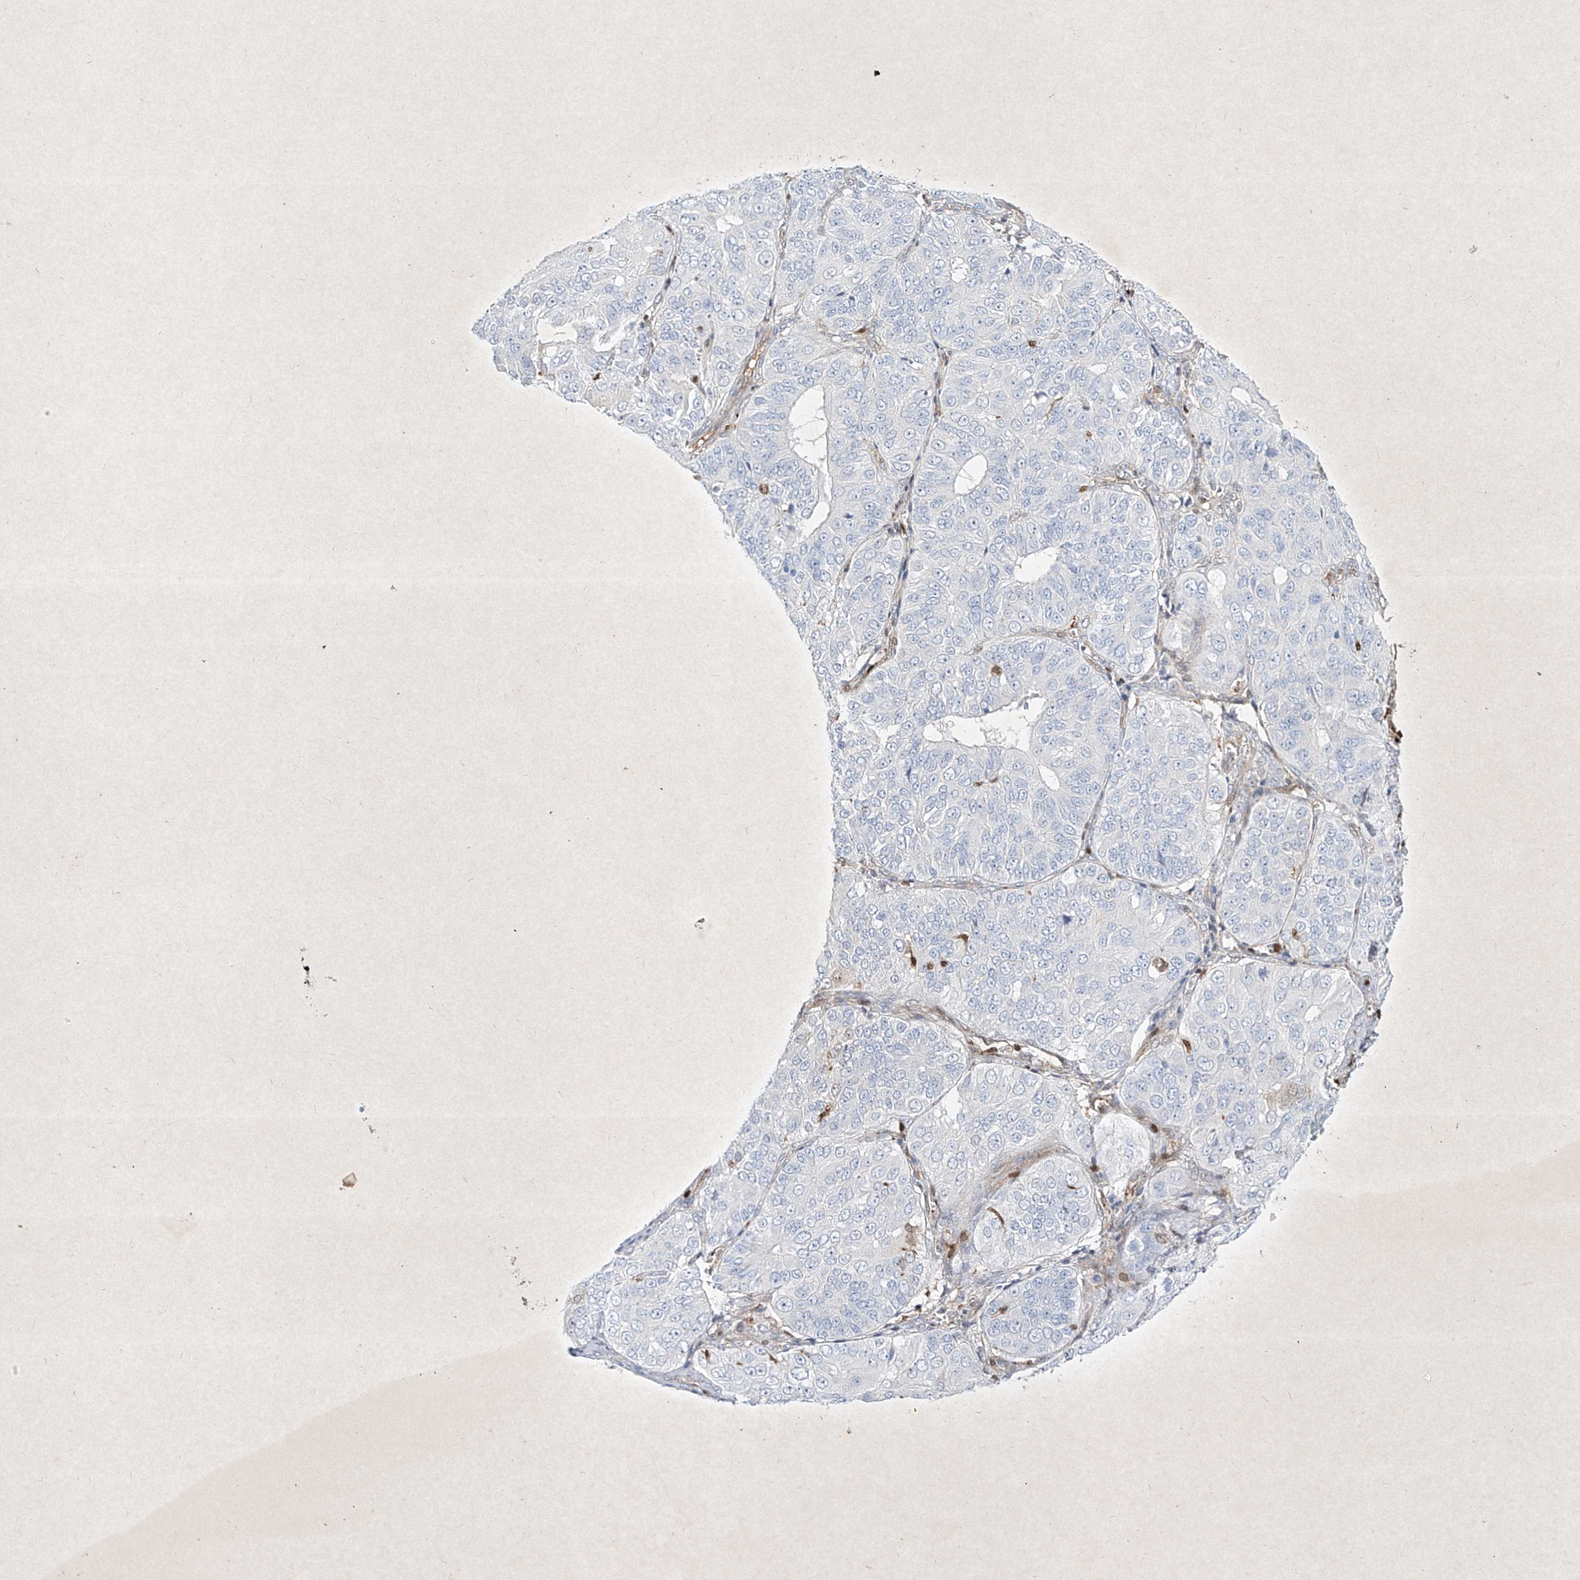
{"staining": {"intensity": "negative", "quantity": "none", "location": "none"}, "tissue": "ovarian cancer", "cell_type": "Tumor cells", "image_type": "cancer", "snomed": [{"axis": "morphology", "description": "Carcinoma, endometroid"}, {"axis": "topography", "description": "Ovary"}], "caption": "The immunohistochemistry (IHC) image has no significant expression in tumor cells of ovarian endometroid carcinoma tissue.", "gene": "PSMB10", "patient": {"sex": "female", "age": 51}}